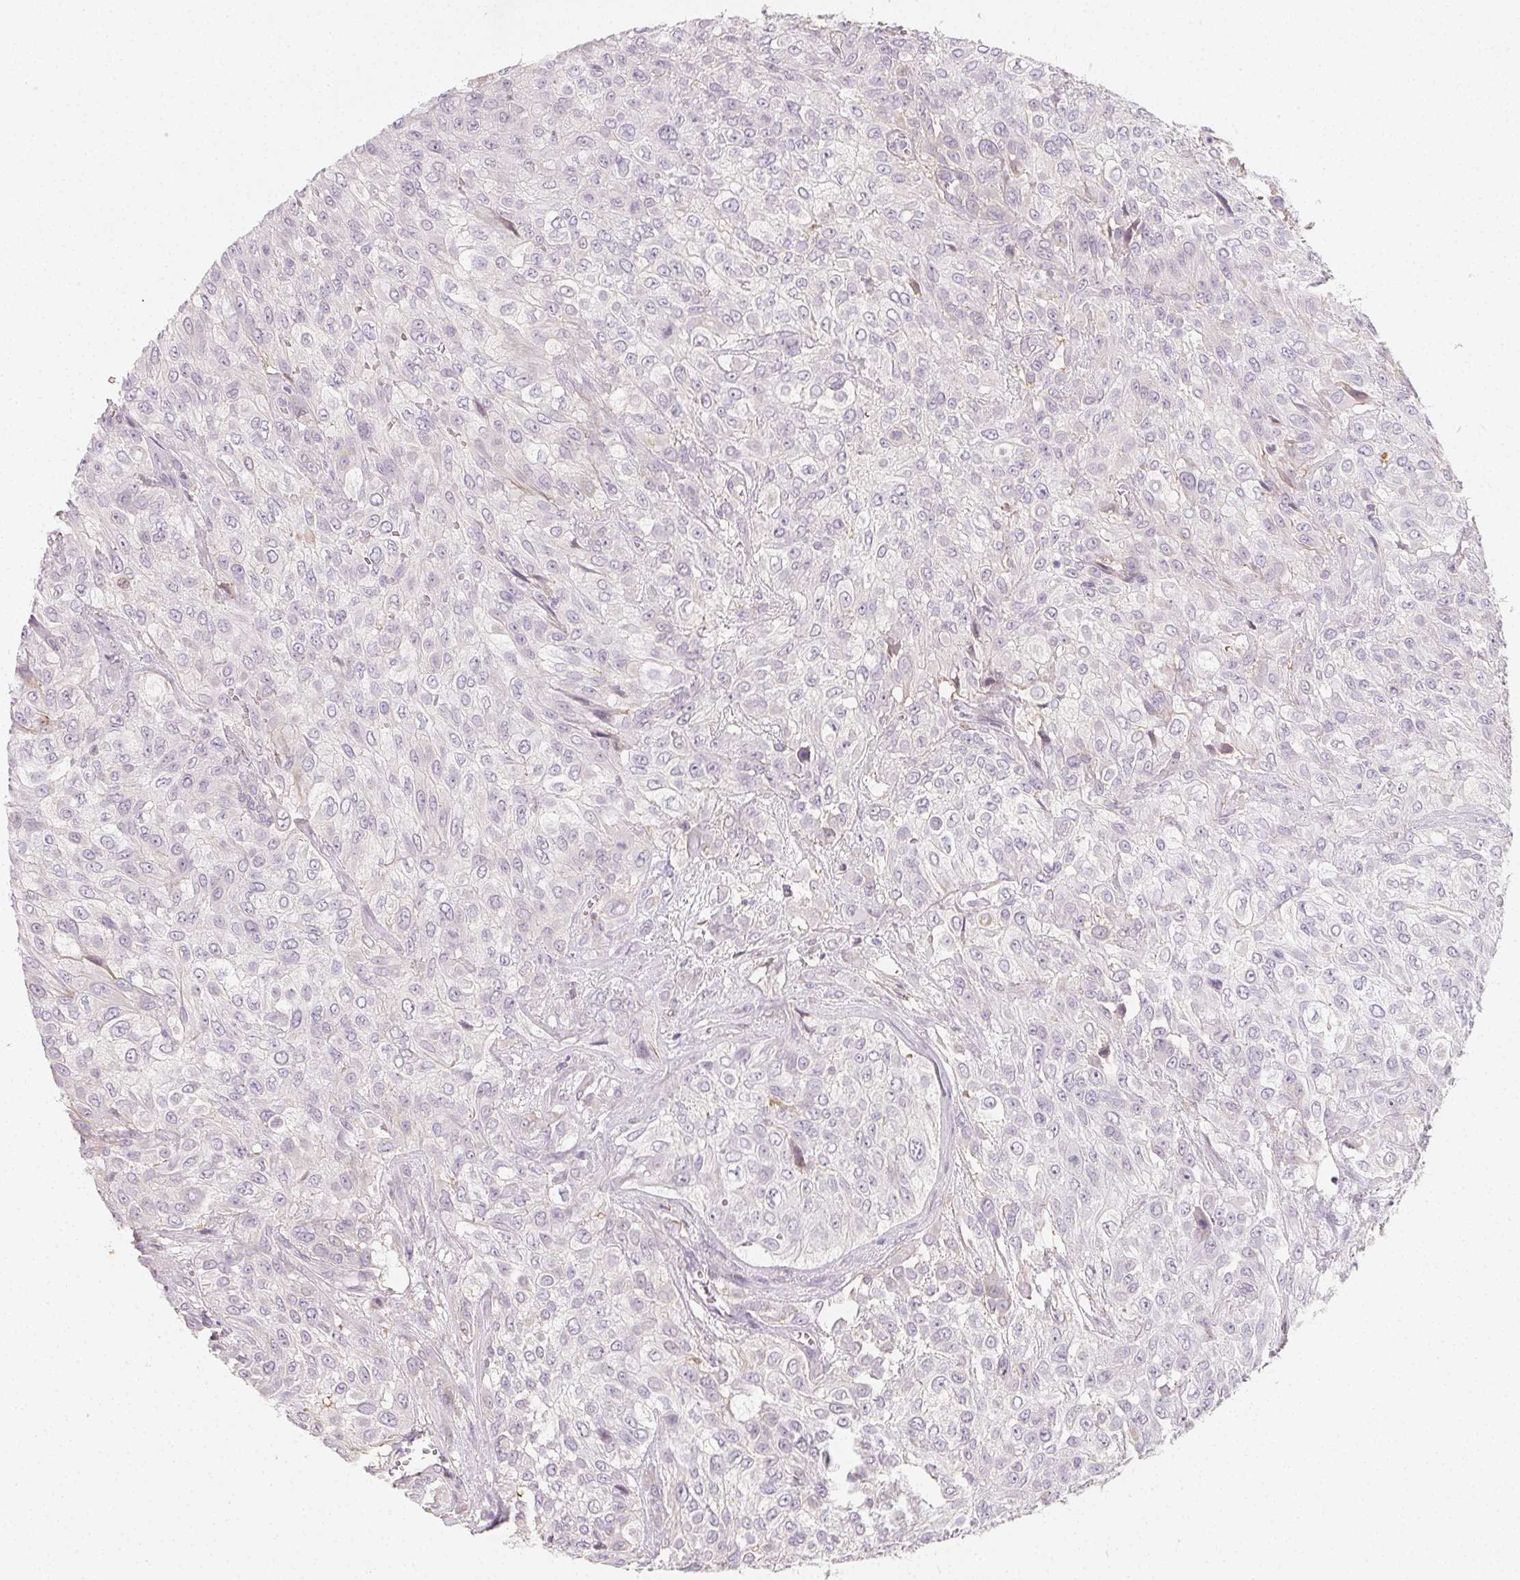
{"staining": {"intensity": "negative", "quantity": "none", "location": "none"}, "tissue": "urothelial cancer", "cell_type": "Tumor cells", "image_type": "cancer", "snomed": [{"axis": "morphology", "description": "Urothelial carcinoma, High grade"}, {"axis": "topography", "description": "Urinary bladder"}], "caption": "This is an IHC photomicrograph of human urothelial cancer. There is no staining in tumor cells.", "gene": "LRRC23", "patient": {"sex": "male", "age": 57}}